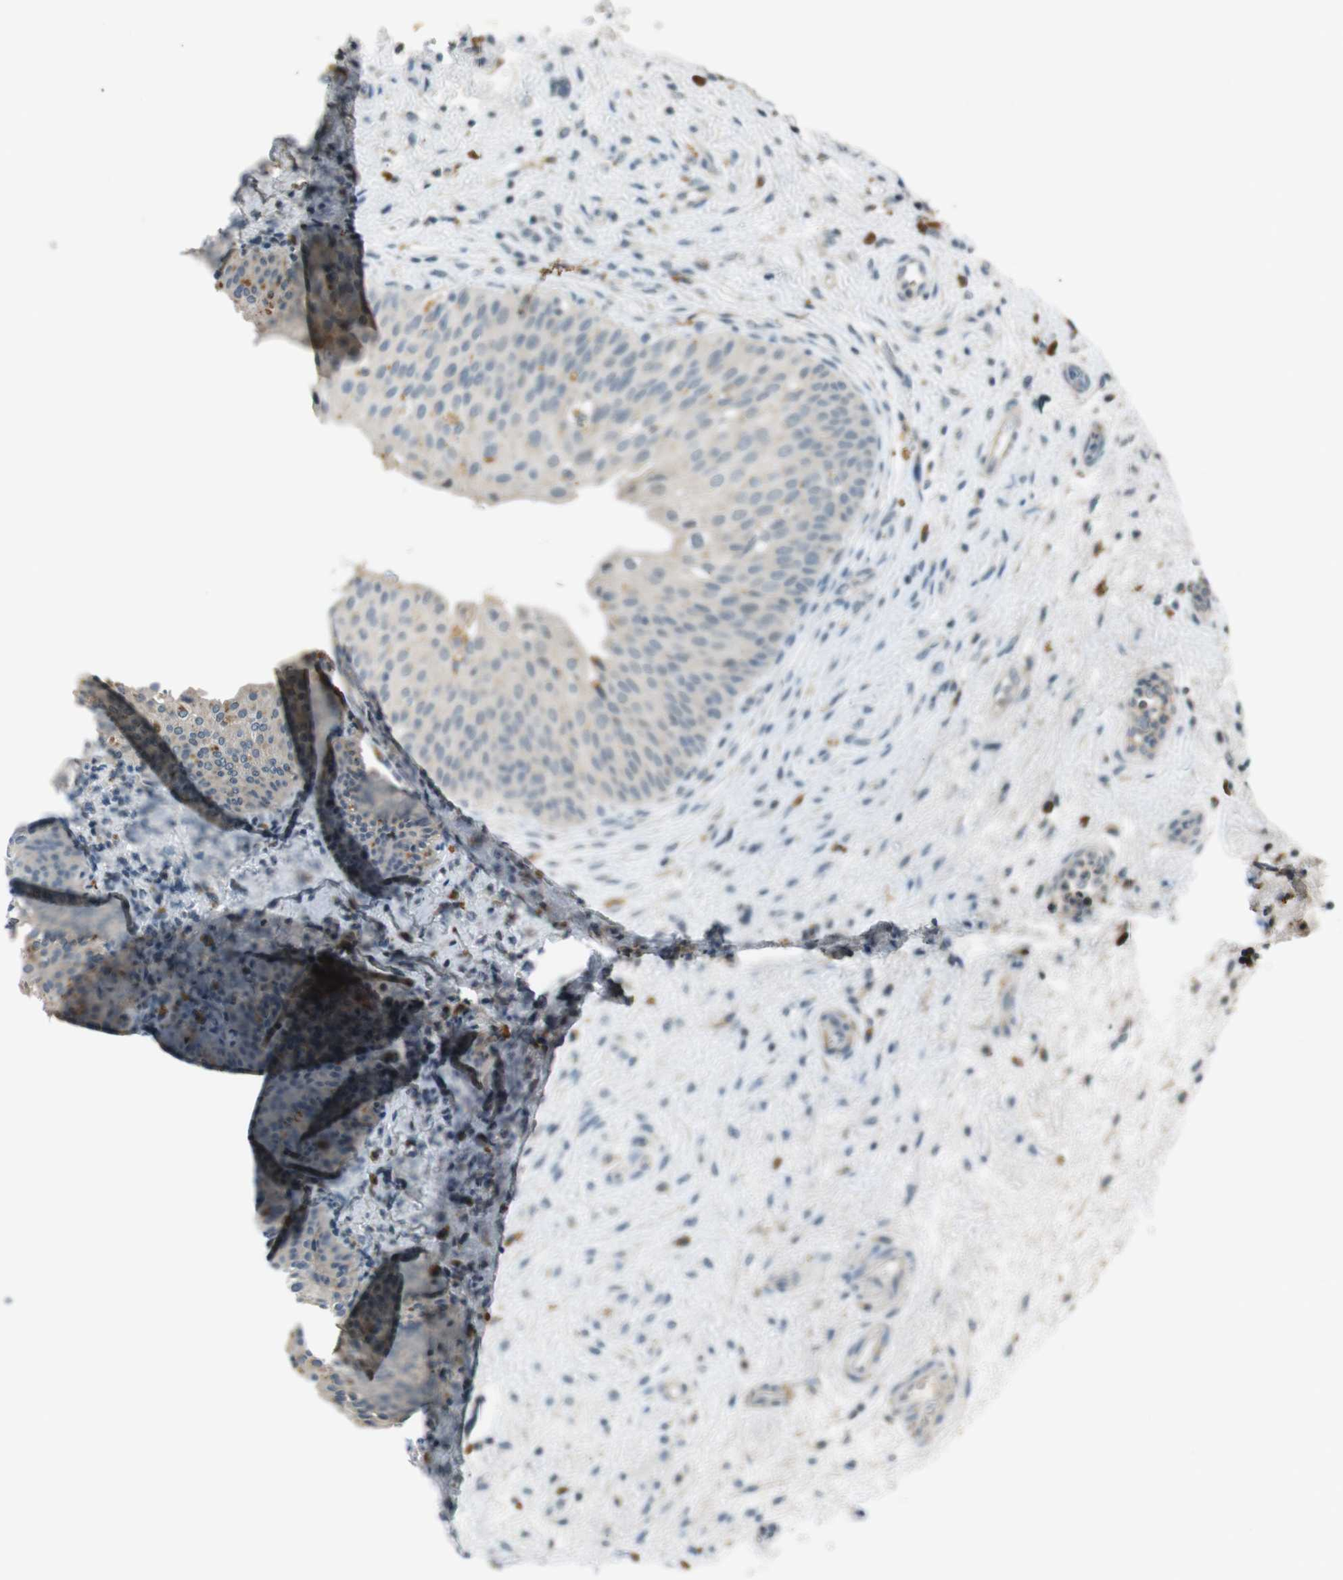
{"staining": {"intensity": "weak", "quantity": "<25%", "location": "cytoplasmic/membranous"}, "tissue": "urinary bladder", "cell_type": "Urothelial cells", "image_type": "normal", "snomed": [{"axis": "morphology", "description": "Normal tissue, NOS"}, {"axis": "topography", "description": "Urinary bladder"}], "caption": "DAB immunohistochemical staining of benign human urinary bladder shows no significant staining in urothelial cells.", "gene": "MAGI2", "patient": {"sex": "male", "age": 46}}